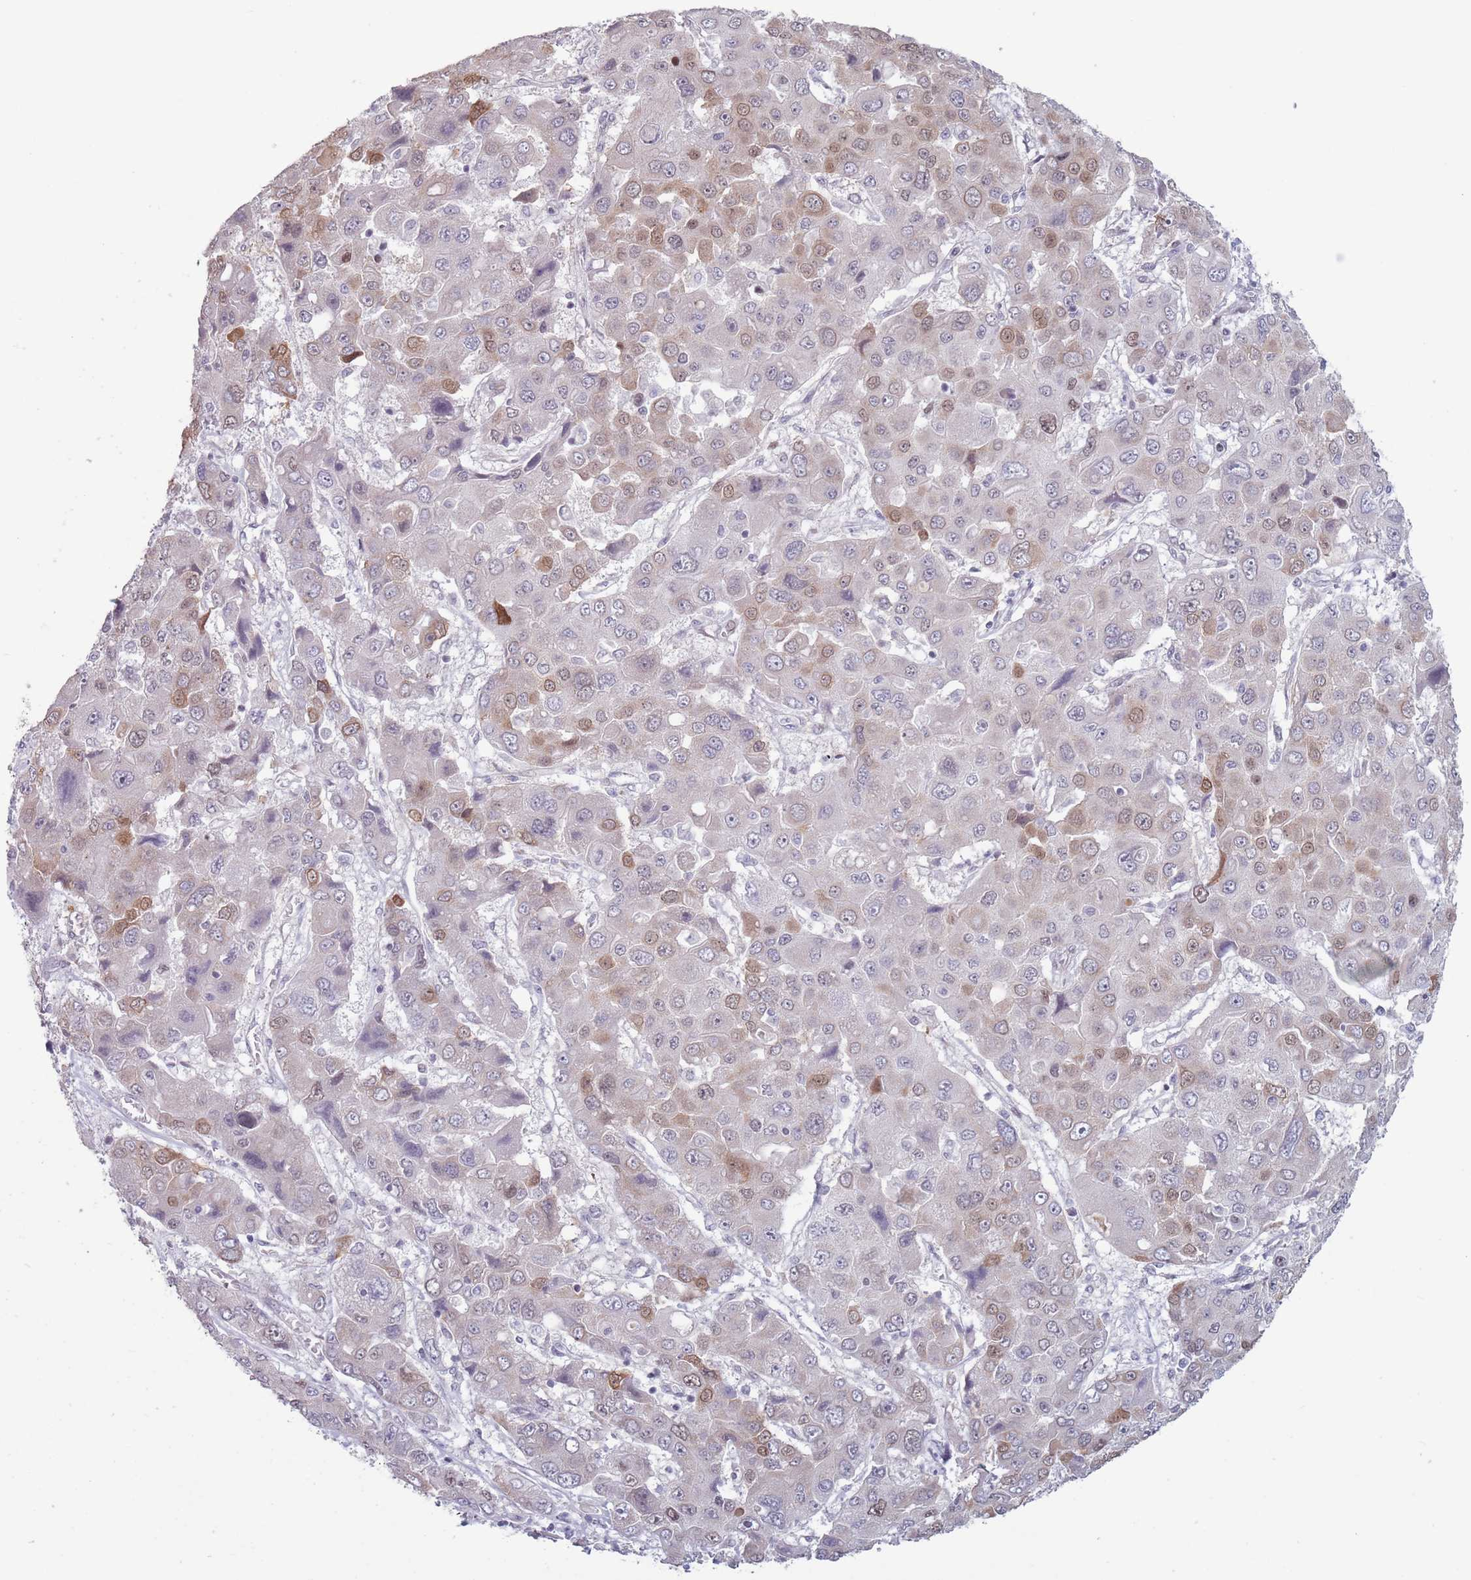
{"staining": {"intensity": "moderate", "quantity": "<25%", "location": "cytoplasmic/membranous,nuclear"}, "tissue": "liver cancer", "cell_type": "Tumor cells", "image_type": "cancer", "snomed": [{"axis": "morphology", "description": "Cholangiocarcinoma"}, {"axis": "topography", "description": "Liver"}], "caption": "Protein staining exhibits moderate cytoplasmic/membranous and nuclear positivity in approximately <25% of tumor cells in cholangiocarcinoma (liver).", "gene": "ZKSCAN2", "patient": {"sex": "male", "age": 67}}